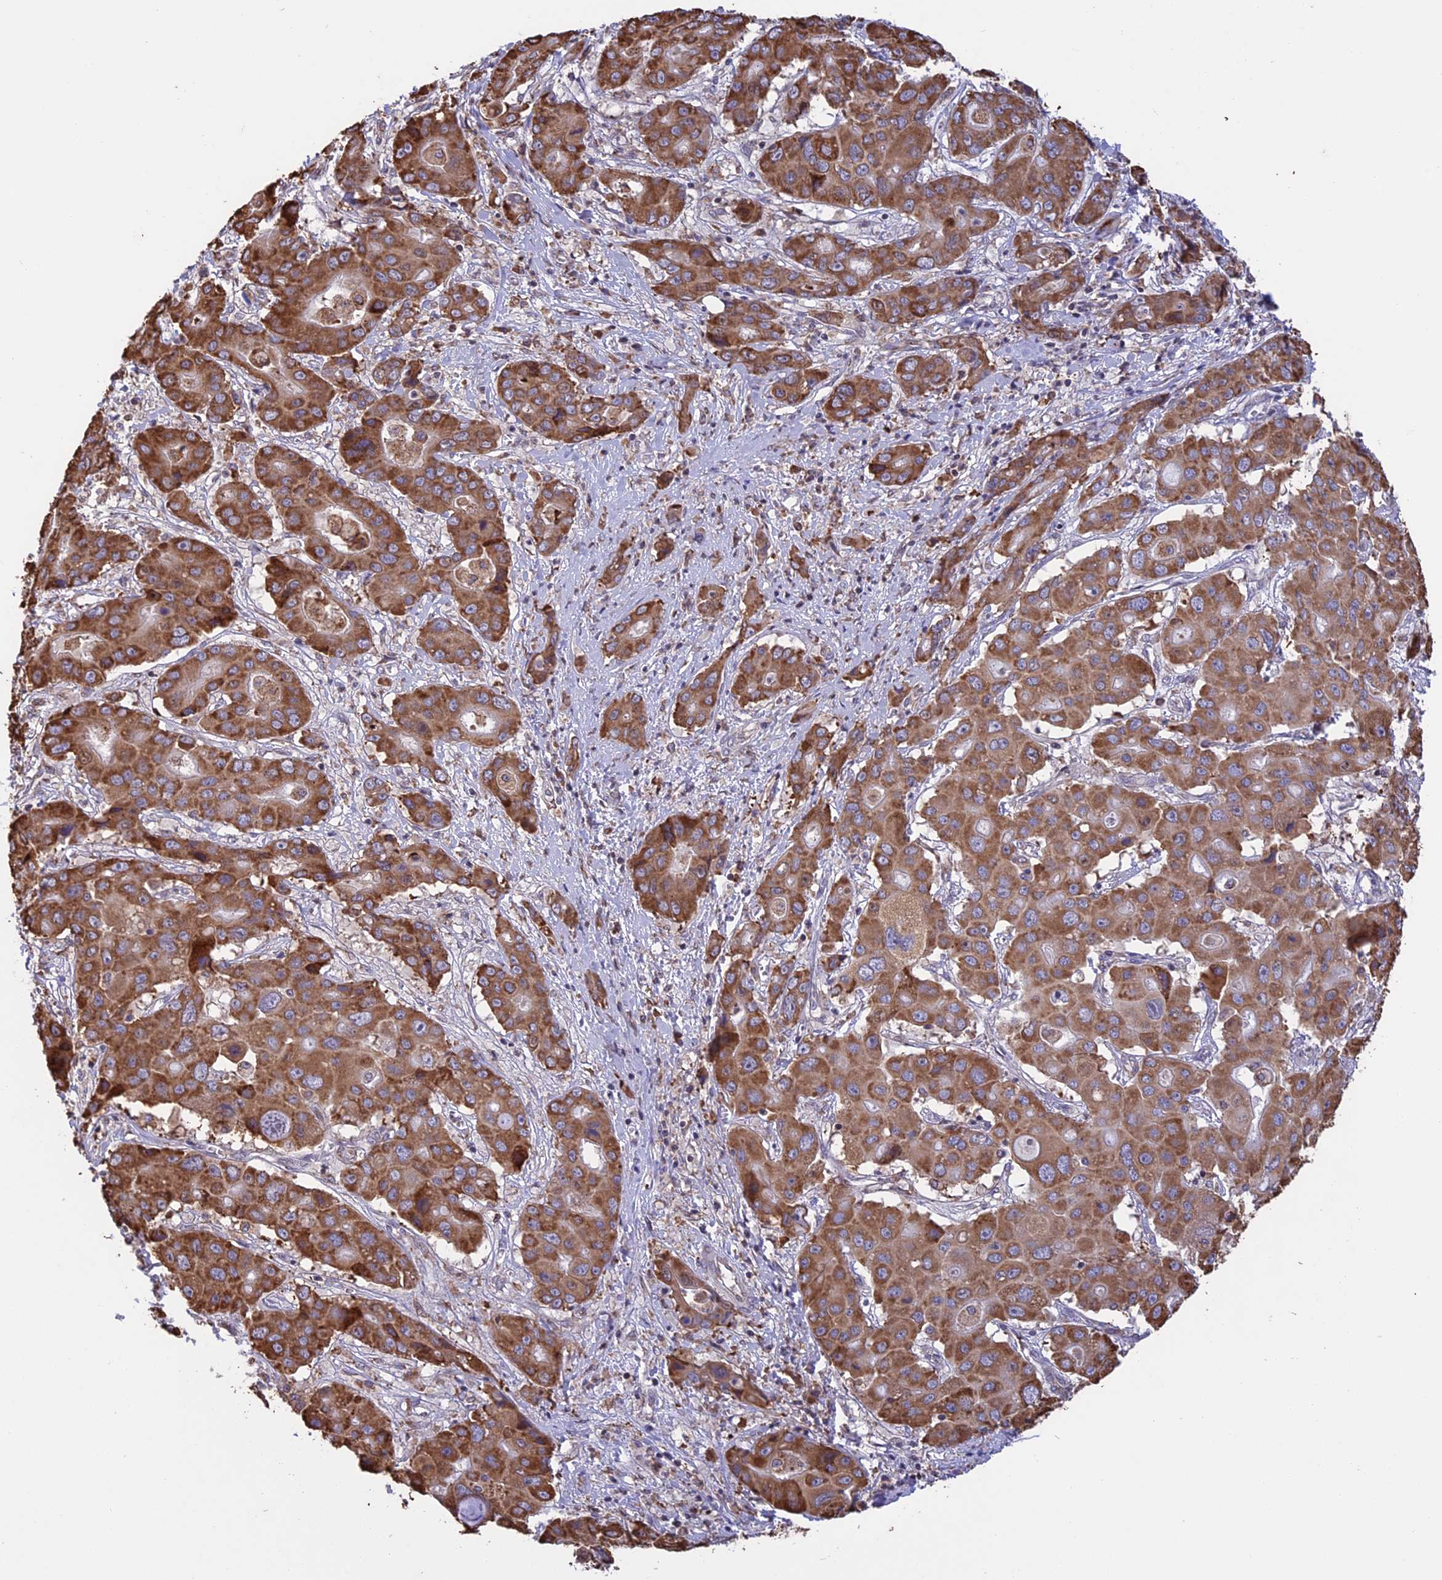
{"staining": {"intensity": "moderate", "quantity": ">75%", "location": "cytoplasmic/membranous"}, "tissue": "liver cancer", "cell_type": "Tumor cells", "image_type": "cancer", "snomed": [{"axis": "morphology", "description": "Cholangiocarcinoma"}, {"axis": "topography", "description": "Liver"}], "caption": "A brown stain labels moderate cytoplasmic/membranous staining of a protein in cholangiocarcinoma (liver) tumor cells. The staining was performed using DAB to visualize the protein expression in brown, while the nuclei were stained in blue with hematoxylin (Magnification: 20x).", "gene": "DMRTA2", "patient": {"sex": "male", "age": 67}}